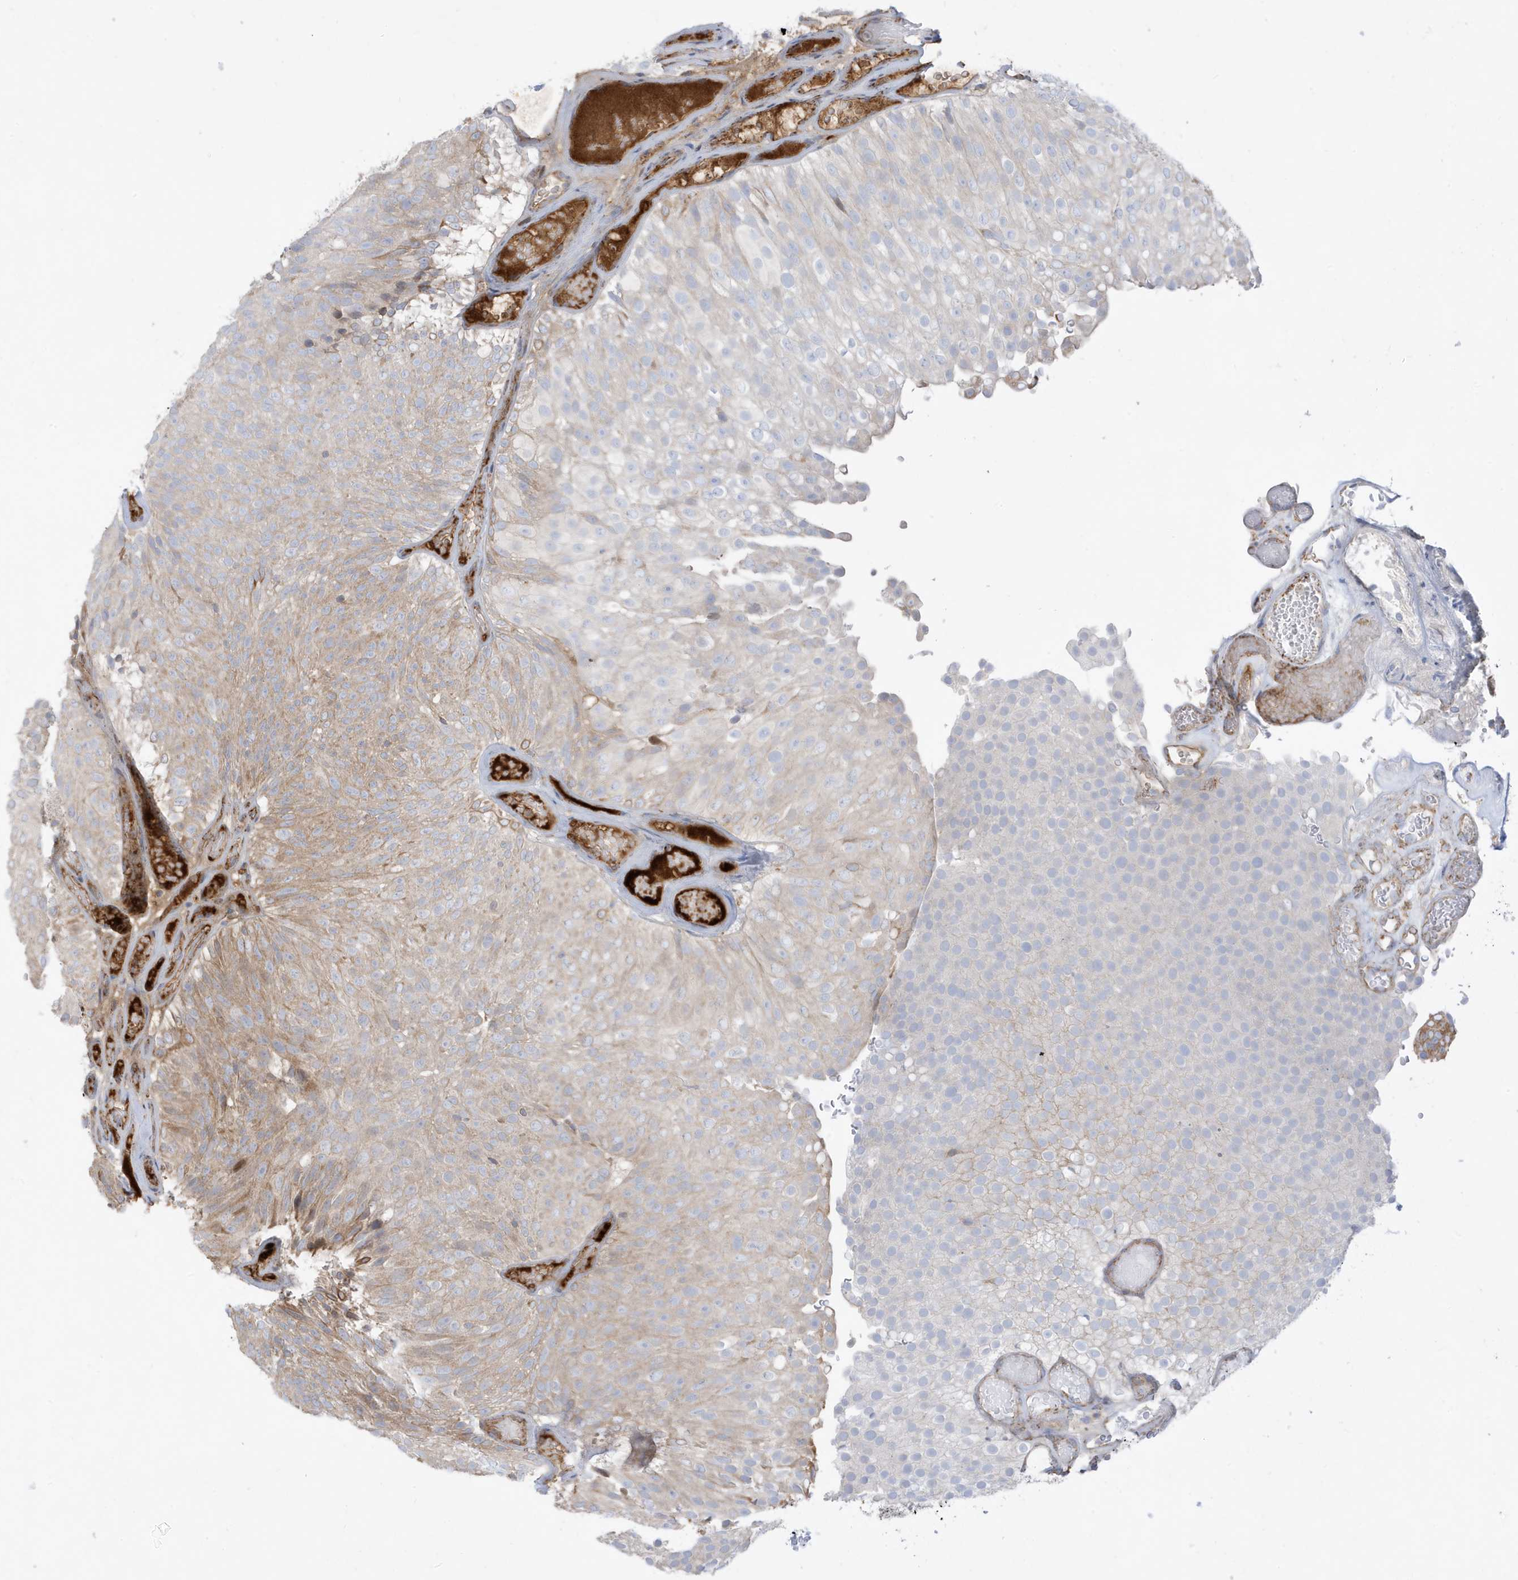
{"staining": {"intensity": "weak", "quantity": "25%-75%", "location": "cytoplasmic/membranous"}, "tissue": "urothelial cancer", "cell_type": "Tumor cells", "image_type": "cancer", "snomed": [{"axis": "morphology", "description": "Urothelial carcinoma, Low grade"}, {"axis": "topography", "description": "Urinary bladder"}], "caption": "A histopathology image showing weak cytoplasmic/membranous expression in about 25%-75% of tumor cells in urothelial carcinoma (low-grade), as visualized by brown immunohistochemical staining.", "gene": "IFT57", "patient": {"sex": "male", "age": 78}}